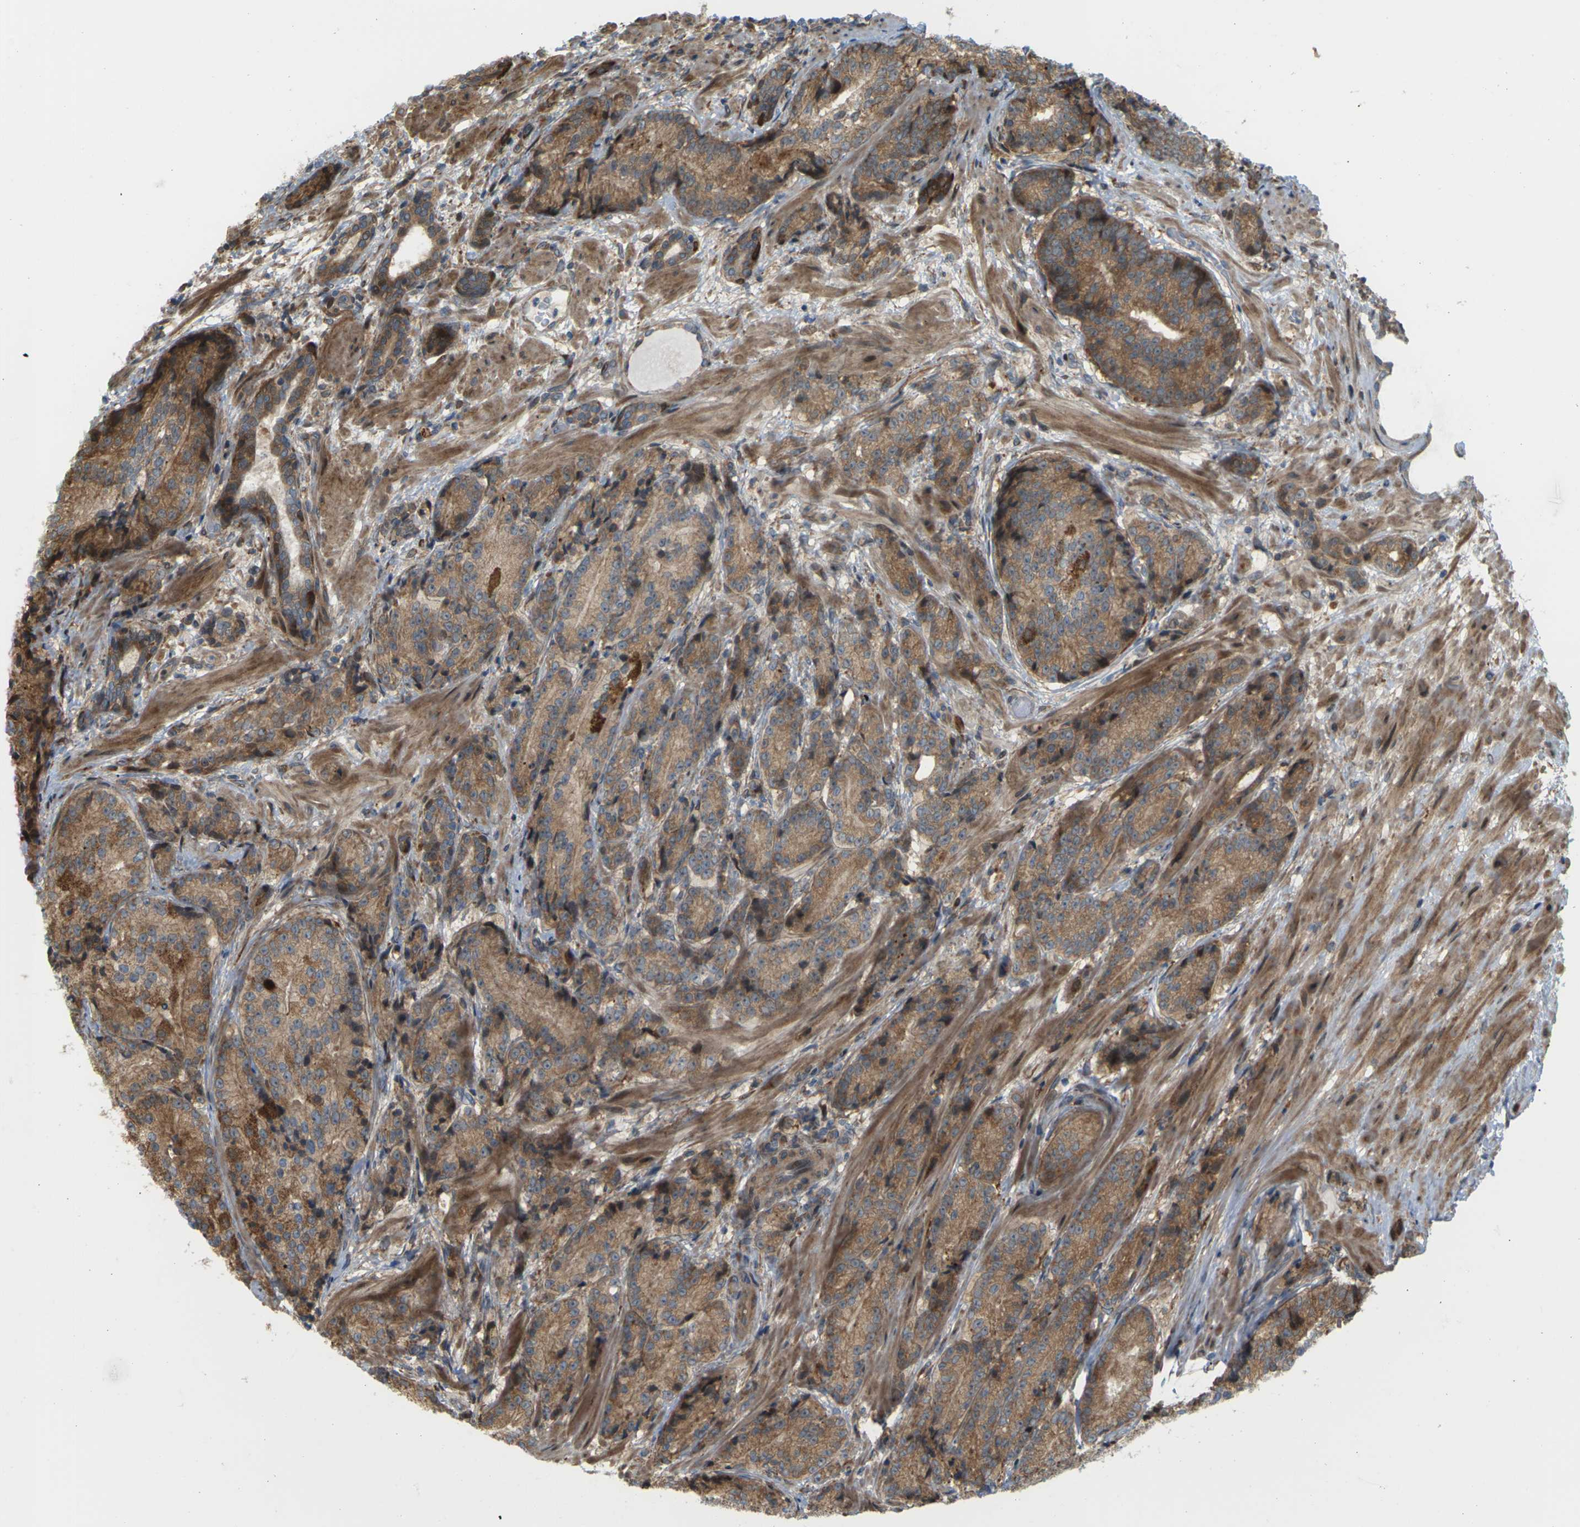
{"staining": {"intensity": "moderate", "quantity": ">75%", "location": "cytoplasmic/membranous"}, "tissue": "prostate cancer", "cell_type": "Tumor cells", "image_type": "cancer", "snomed": [{"axis": "morphology", "description": "Adenocarcinoma, High grade"}, {"axis": "topography", "description": "Prostate"}], "caption": "Tumor cells exhibit moderate cytoplasmic/membranous positivity in approximately >75% of cells in high-grade adenocarcinoma (prostate).", "gene": "ROBO1", "patient": {"sex": "male", "age": 61}}